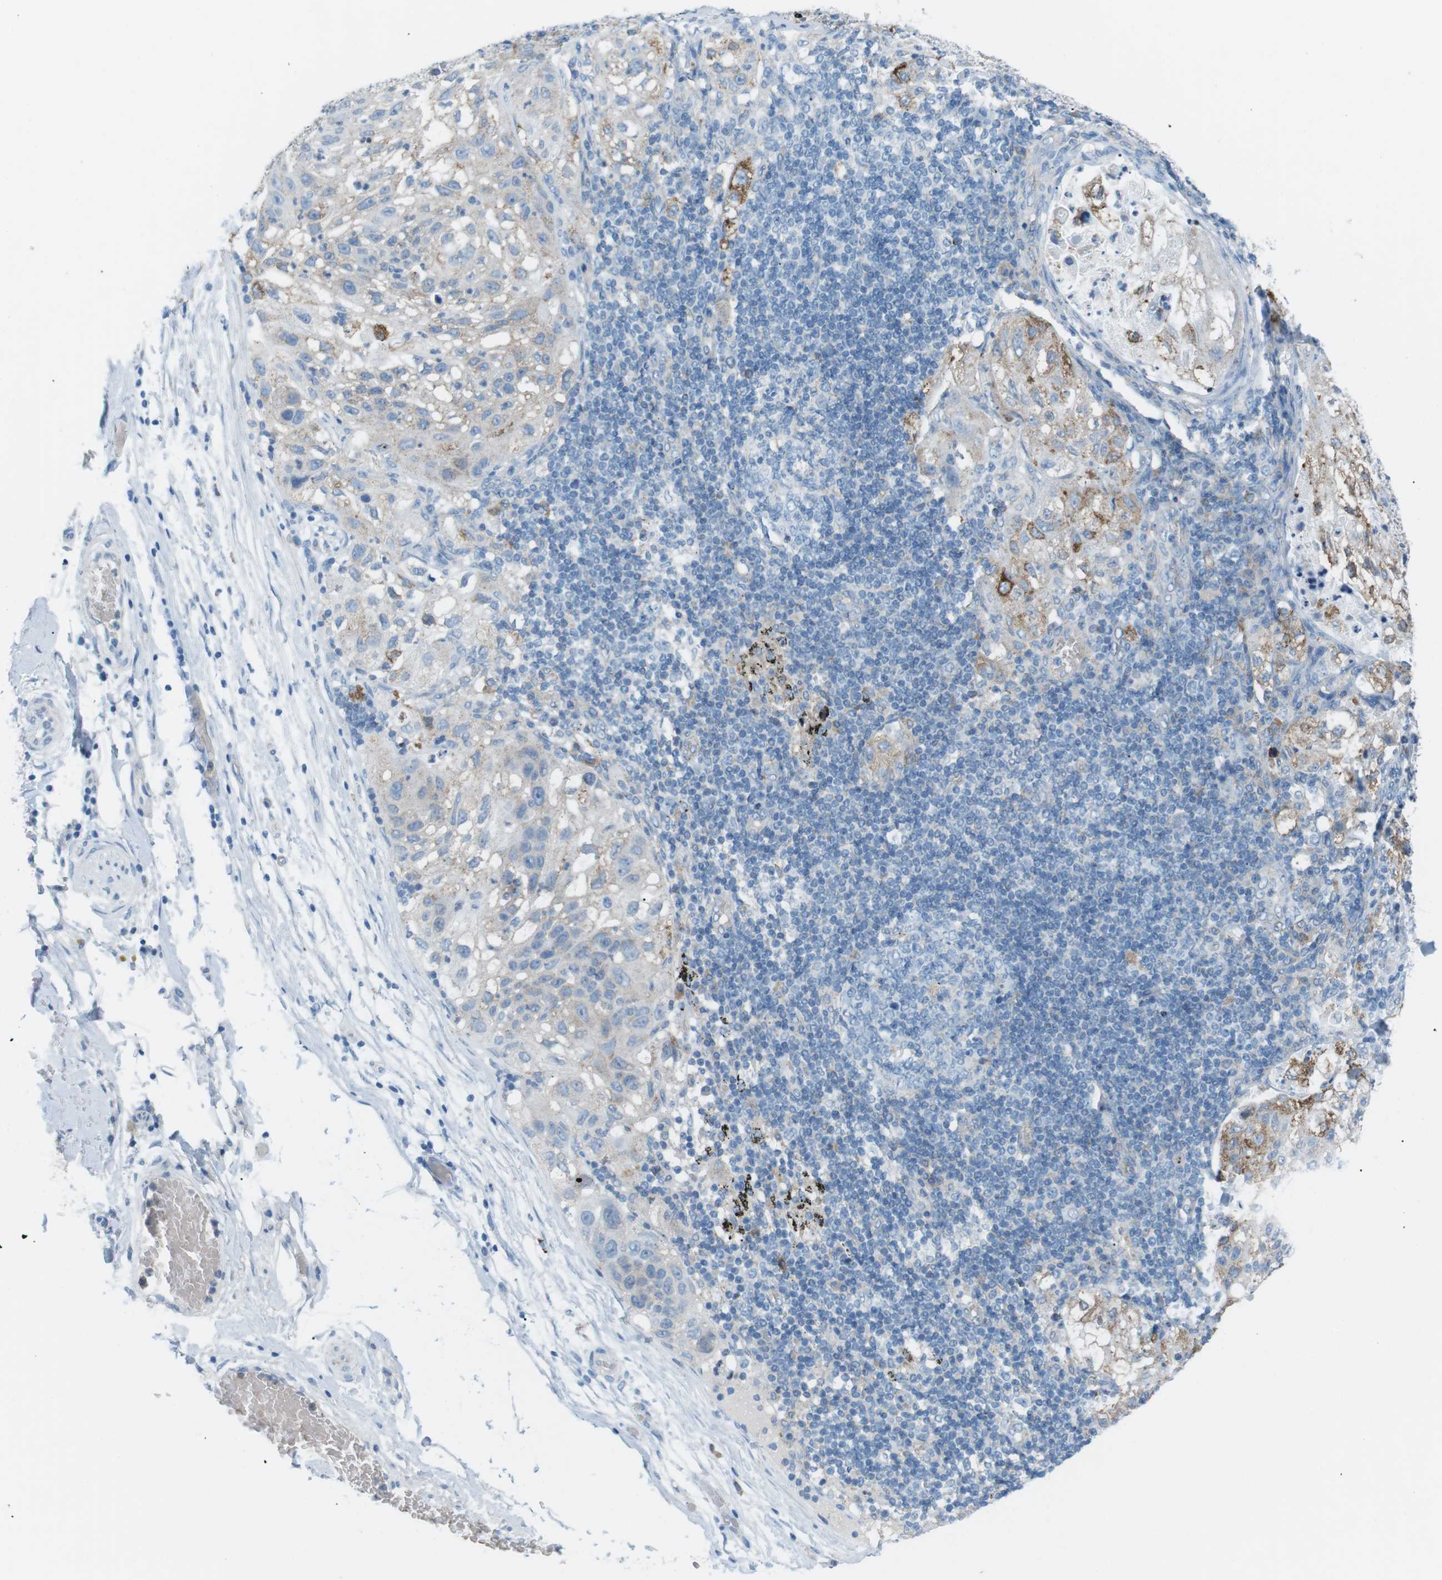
{"staining": {"intensity": "moderate", "quantity": "<25%", "location": "cytoplasmic/membranous"}, "tissue": "lung cancer", "cell_type": "Tumor cells", "image_type": "cancer", "snomed": [{"axis": "morphology", "description": "Inflammation, NOS"}, {"axis": "morphology", "description": "Squamous cell carcinoma, NOS"}, {"axis": "topography", "description": "Lymph node"}, {"axis": "topography", "description": "Soft tissue"}, {"axis": "topography", "description": "Lung"}], "caption": "Protein analysis of squamous cell carcinoma (lung) tissue shows moderate cytoplasmic/membranous expression in about <25% of tumor cells. (Stains: DAB in brown, nuclei in blue, Microscopy: brightfield microscopy at high magnification).", "gene": "VAMP1", "patient": {"sex": "male", "age": 66}}